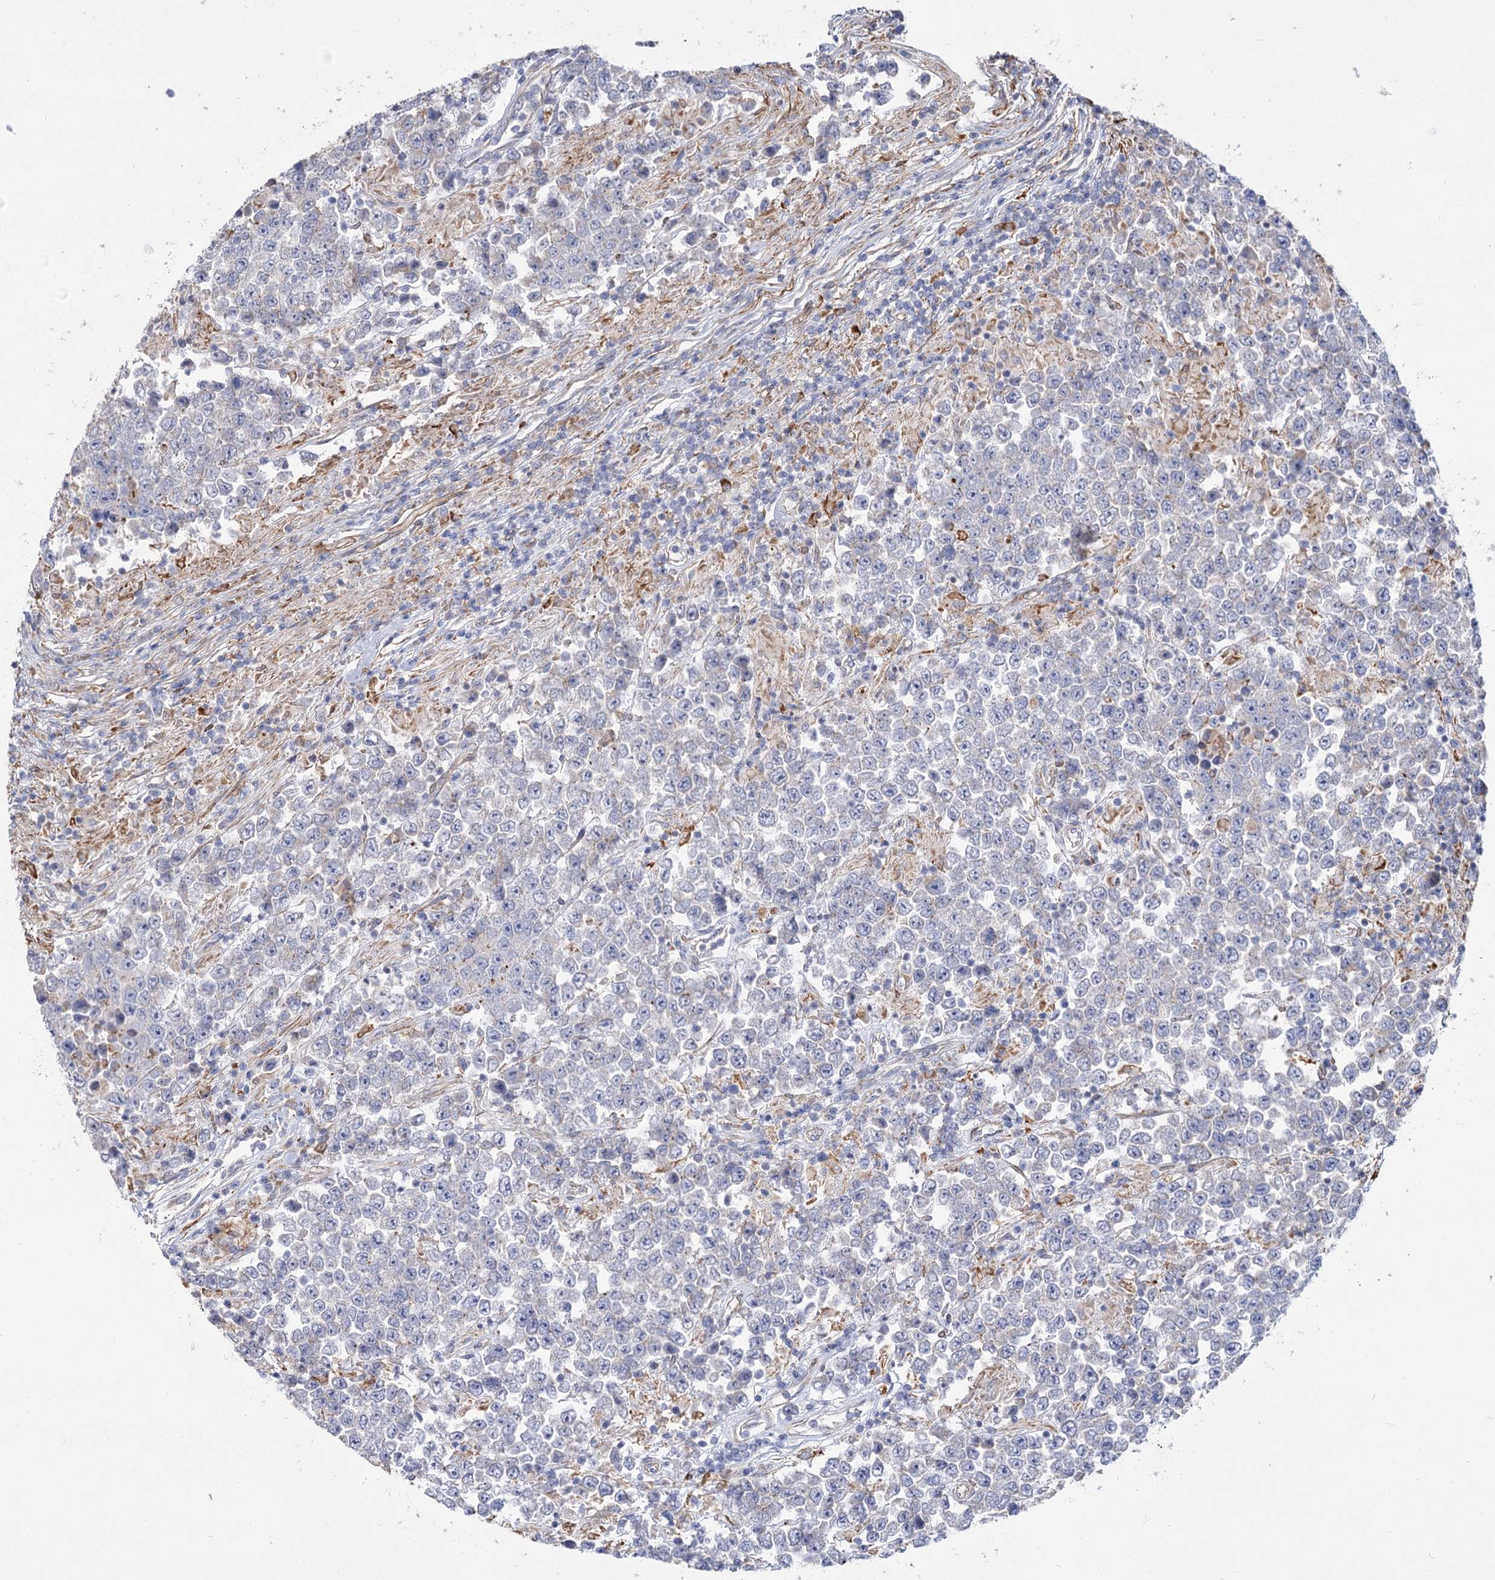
{"staining": {"intensity": "negative", "quantity": "none", "location": "none"}, "tissue": "testis cancer", "cell_type": "Tumor cells", "image_type": "cancer", "snomed": [{"axis": "morphology", "description": "Normal tissue, NOS"}, {"axis": "morphology", "description": "Urothelial carcinoma, High grade"}, {"axis": "morphology", "description": "Seminoma, NOS"}, {"axis": "morphology", "description": "Carcinoma, Embryonal, NOS"}, {"axis": "topography", "description": "Urinary bladder"}, {"axis": "topography", "description": "Testis"}], "caption": "This is an immunohistochemistry (IHC) histopathology image of human high-grade urothelial carcinoma (testis). There is no staining in tumor cells.", "gene": "TMEM164", "patient": {"sex": "male", "age": 41}}